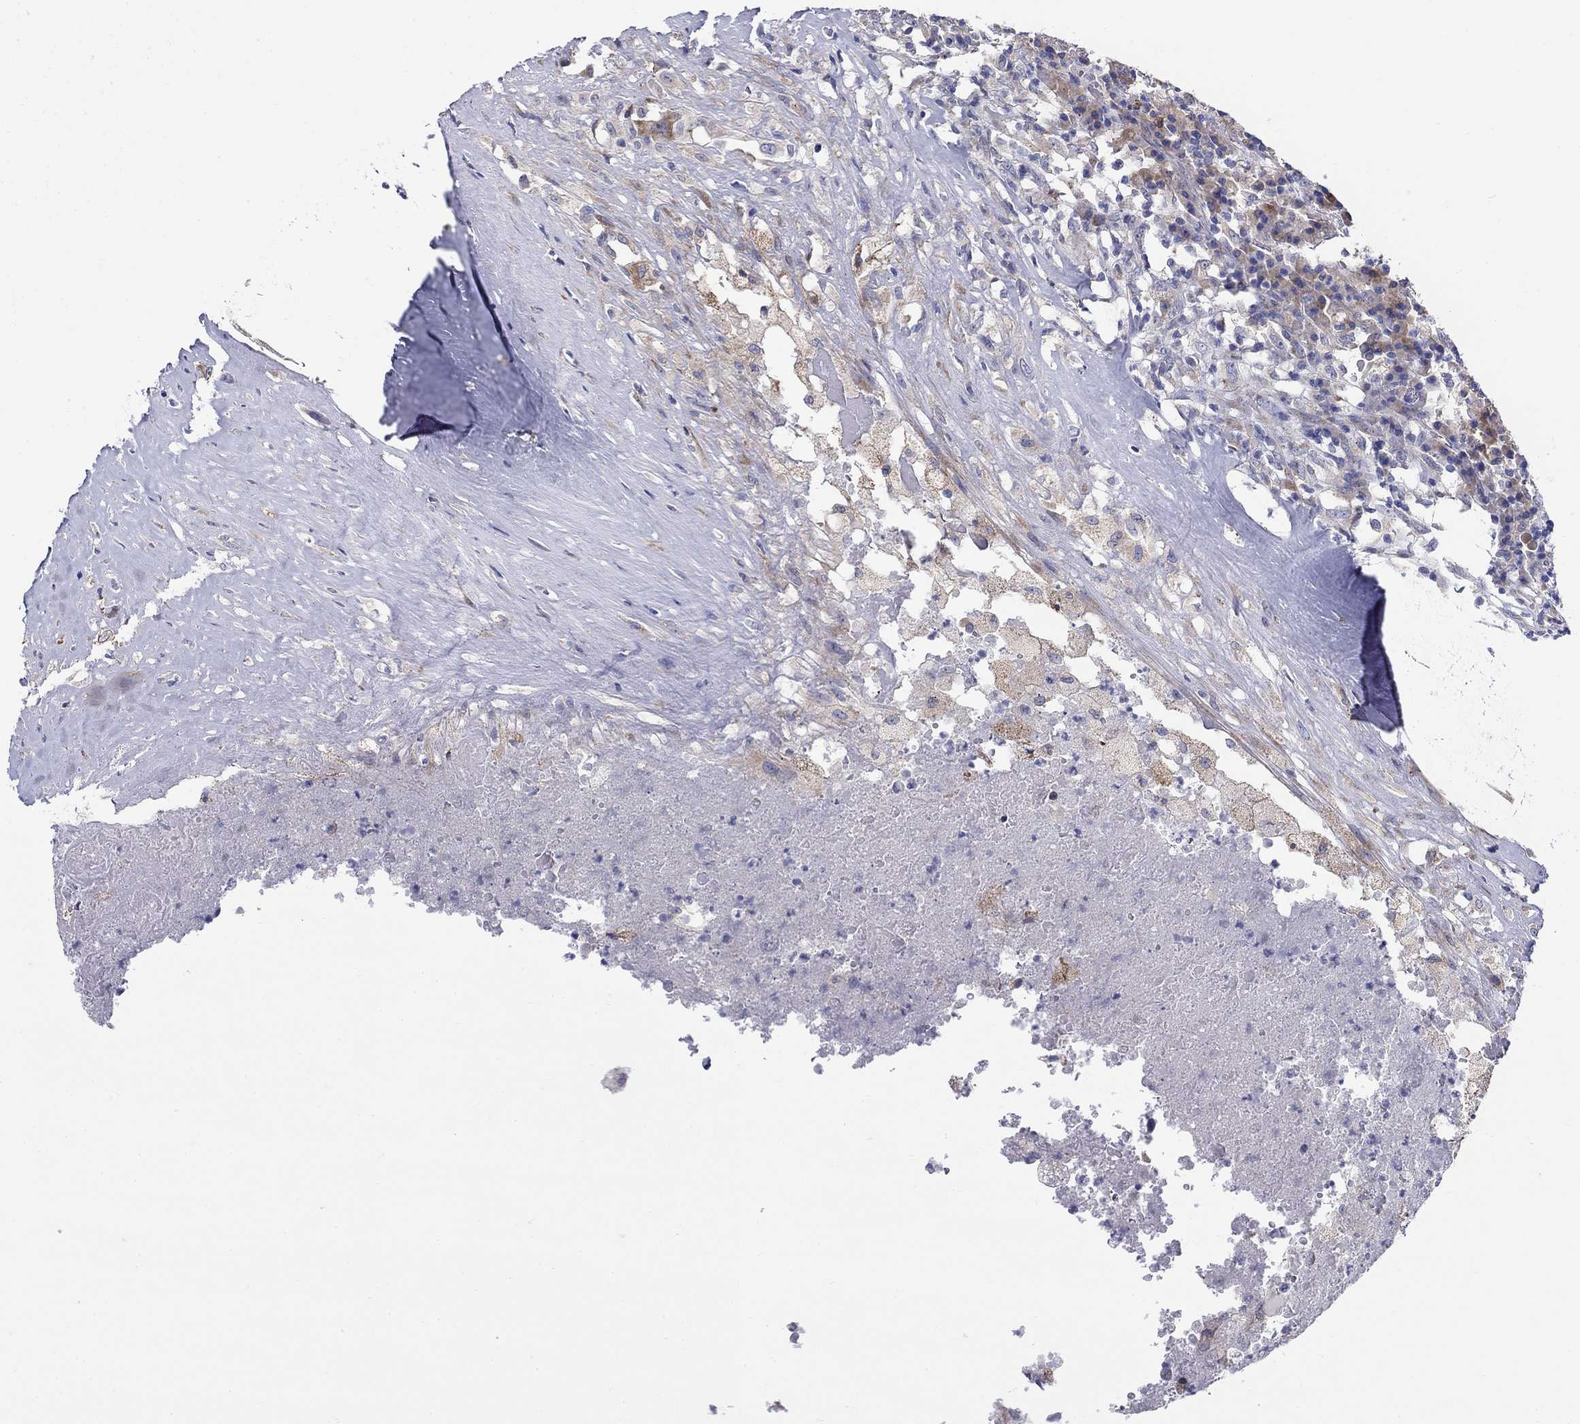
{"staining": {"intensity": "negative", "quantity": "none", "location": "none"}, "tissue": "testis cancer", "cell_type": "Tumor cells", "image_type": "cancer", "snomed": [{"axis": "morphology", "description": "Necrosis, NOS"}, {"axis": "morphology", "description": "Carcinoma, Embryonal, NOS"}, {"axis": "topography", "description": "Testis"}], "caption": "Tumor cells are negative for brown protein staining in testis cancer.", "gene": "QRFPR", "patient": {"sex": "male", "age": 19}}